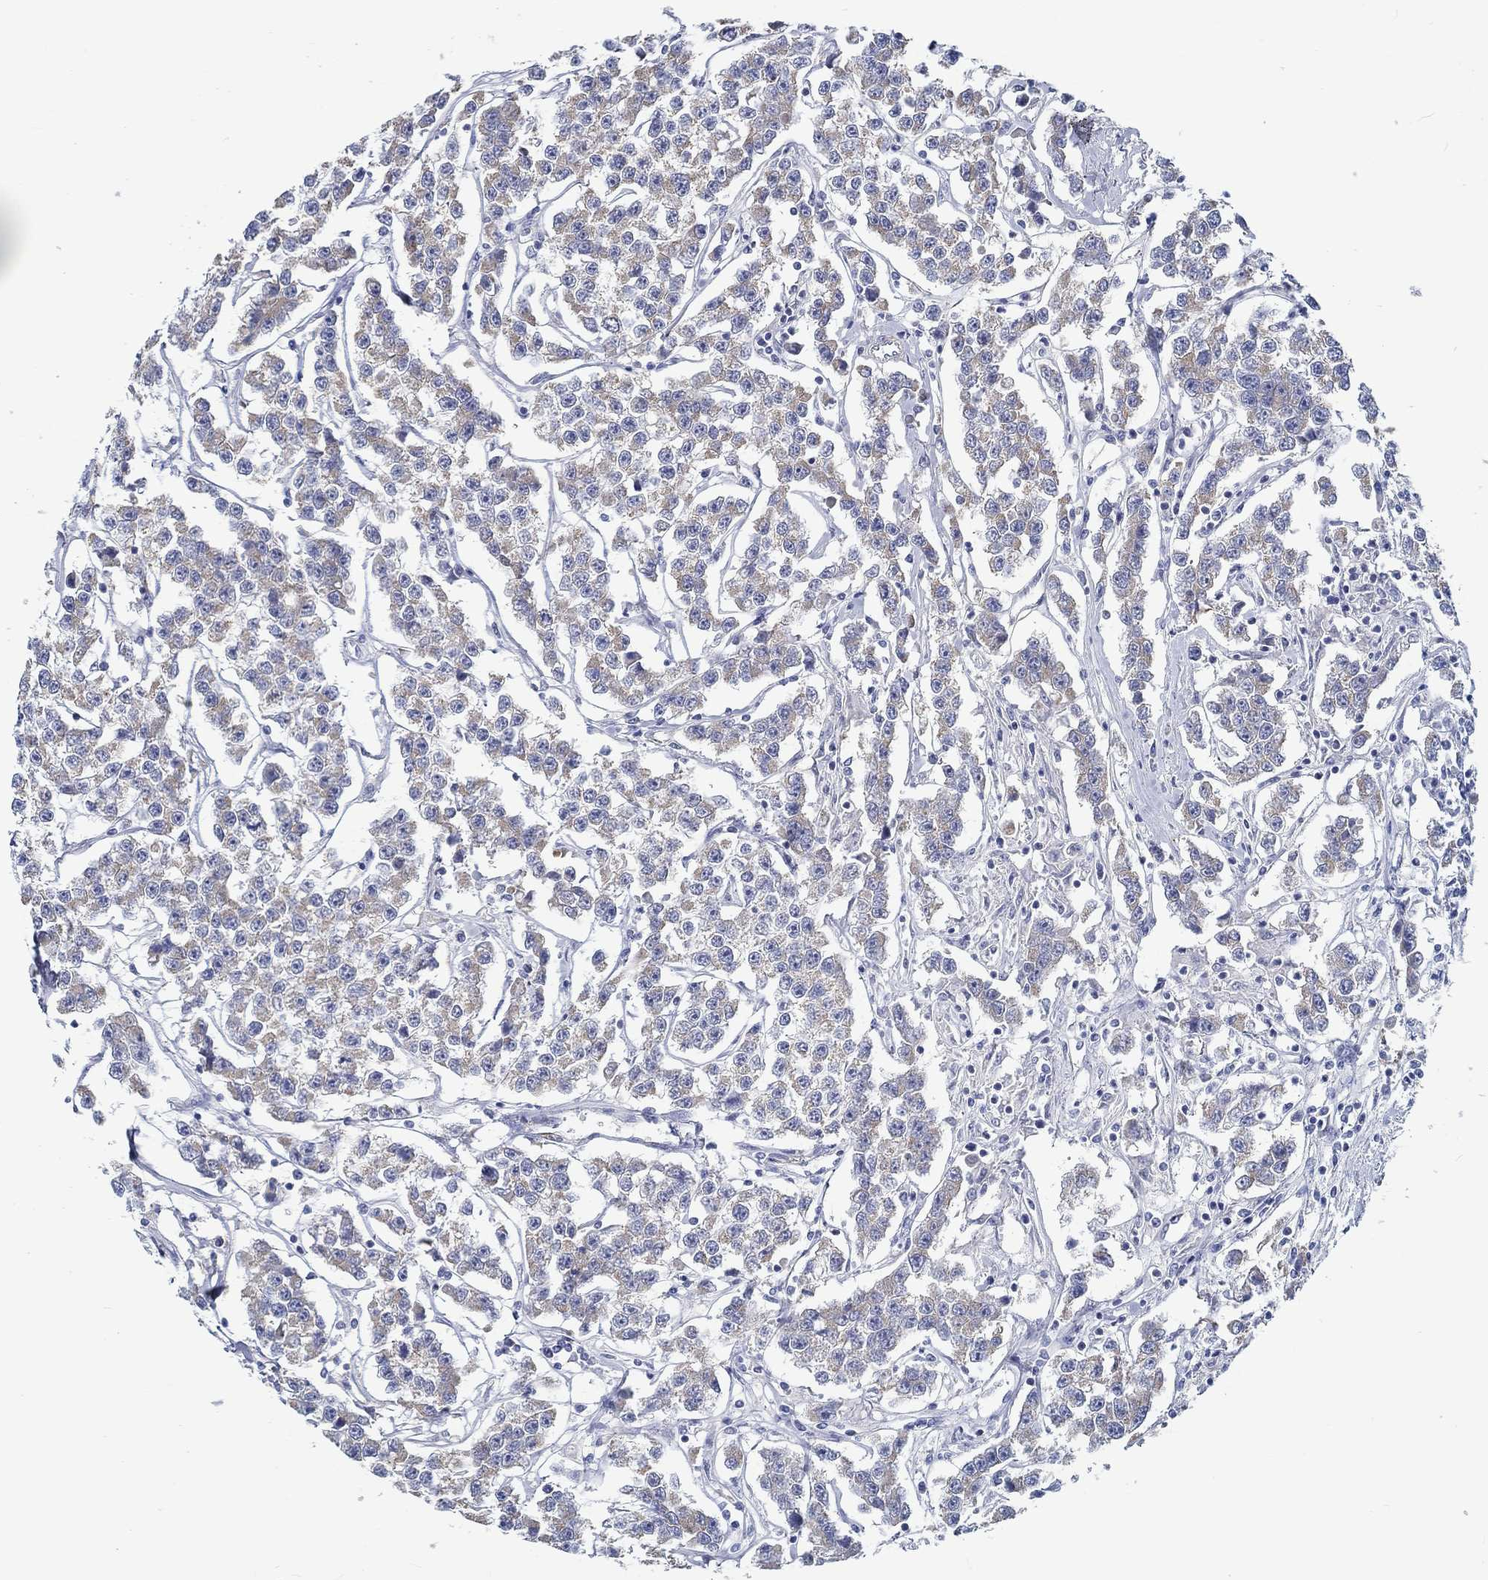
{"staining": {"intensity": "weak", "quantity": ">75%", "location": "cytoplasmic/membranous"}, "tissue": "testis cancer", "cell_type": "Tumor cells", "image_type": "cancer", "snomed": [{"axis": "morphology", "description": "Seminoma, NOS"}, {"axis": "topography", "description": "Testis"}], "caption": "This micrograph reveals IHC staining of seminoma (testis), with low weak cytoplasmic/membranous positivity in about >75% of tumor cells.", "gene": "MYBPC1", "patient": {"sex": "male", "age": 59}}